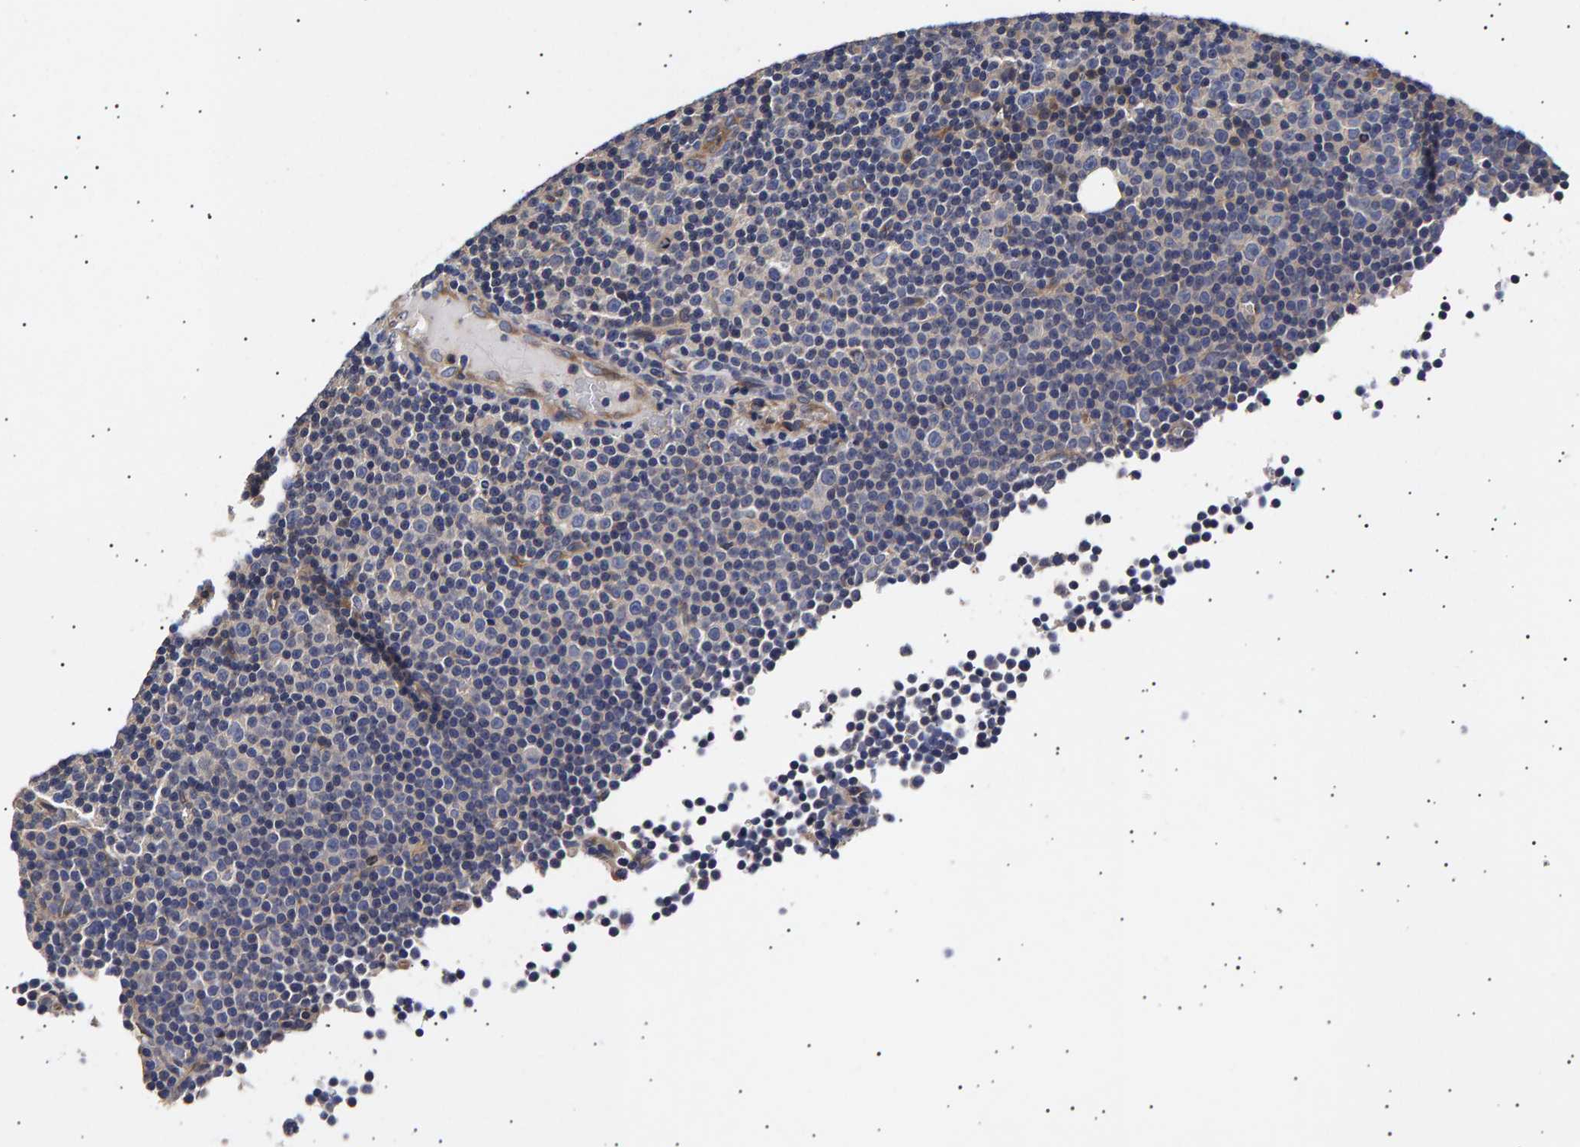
{"staining": {"intensity": "negative", "quantity": "none", "location": "none"}, "tissue": "lymphoma", "cell_type": "Tumor cells", "image_type": "cancer", "snomed": [{"axis": "morphology", "description": "Malignant lymphoma, non-Hodgkin's type, Low grade"}, {"axis": "topography", "description": "Lymph node"}], "caption": "The immunohistochemistry (IHC) image has no significant positivity in tumor cells of lymphoma tissue. The staining is performed using DAB (3,3'-diaminobenzidine) brown chromogen with nuclei counter-stained in using hematoxylin.", "gene": "ANKRD40", "patient": {"sex": "female", "age": 67}}